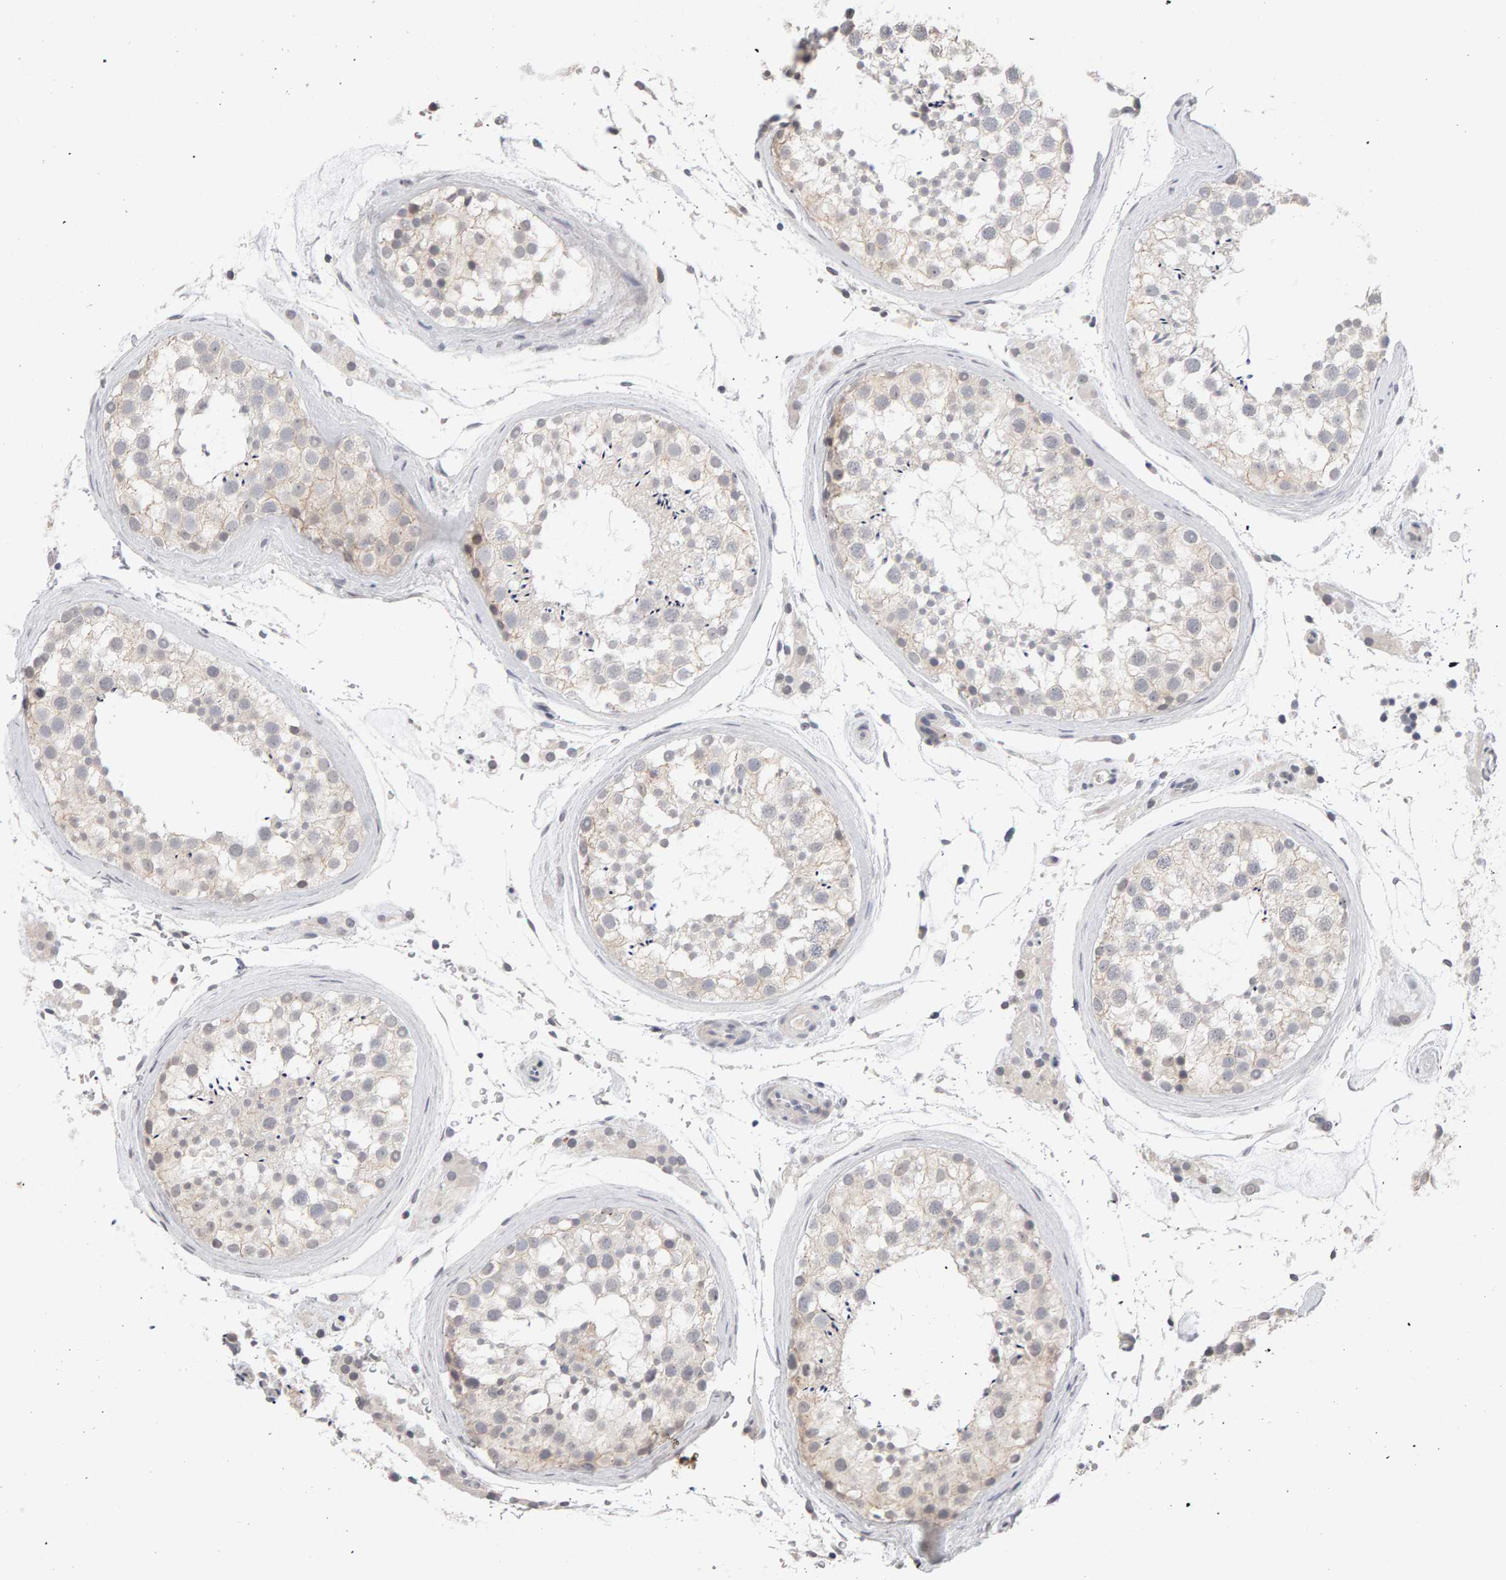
{"staining": {"intensity": "weak", "quantity": "25%-75%", "location": "cytoplasmic/membranous"}, "tissue": "testis", "cell_type": "Cells in seminiferous ducts", "image_type": "normal", "snomed": [{"axis": "morphology", "description": "Normal tissue, NOS"}, {"axis": "topography", "description": "Testis"}], "caption": "IHC of benign human testis displays low levels of weak cytoplasmic/membranous expression in about 25%-75% of cells in seminiferous ducts.", "gene": "HNF4A", "patient": {"sex": "male", "age": 46}}